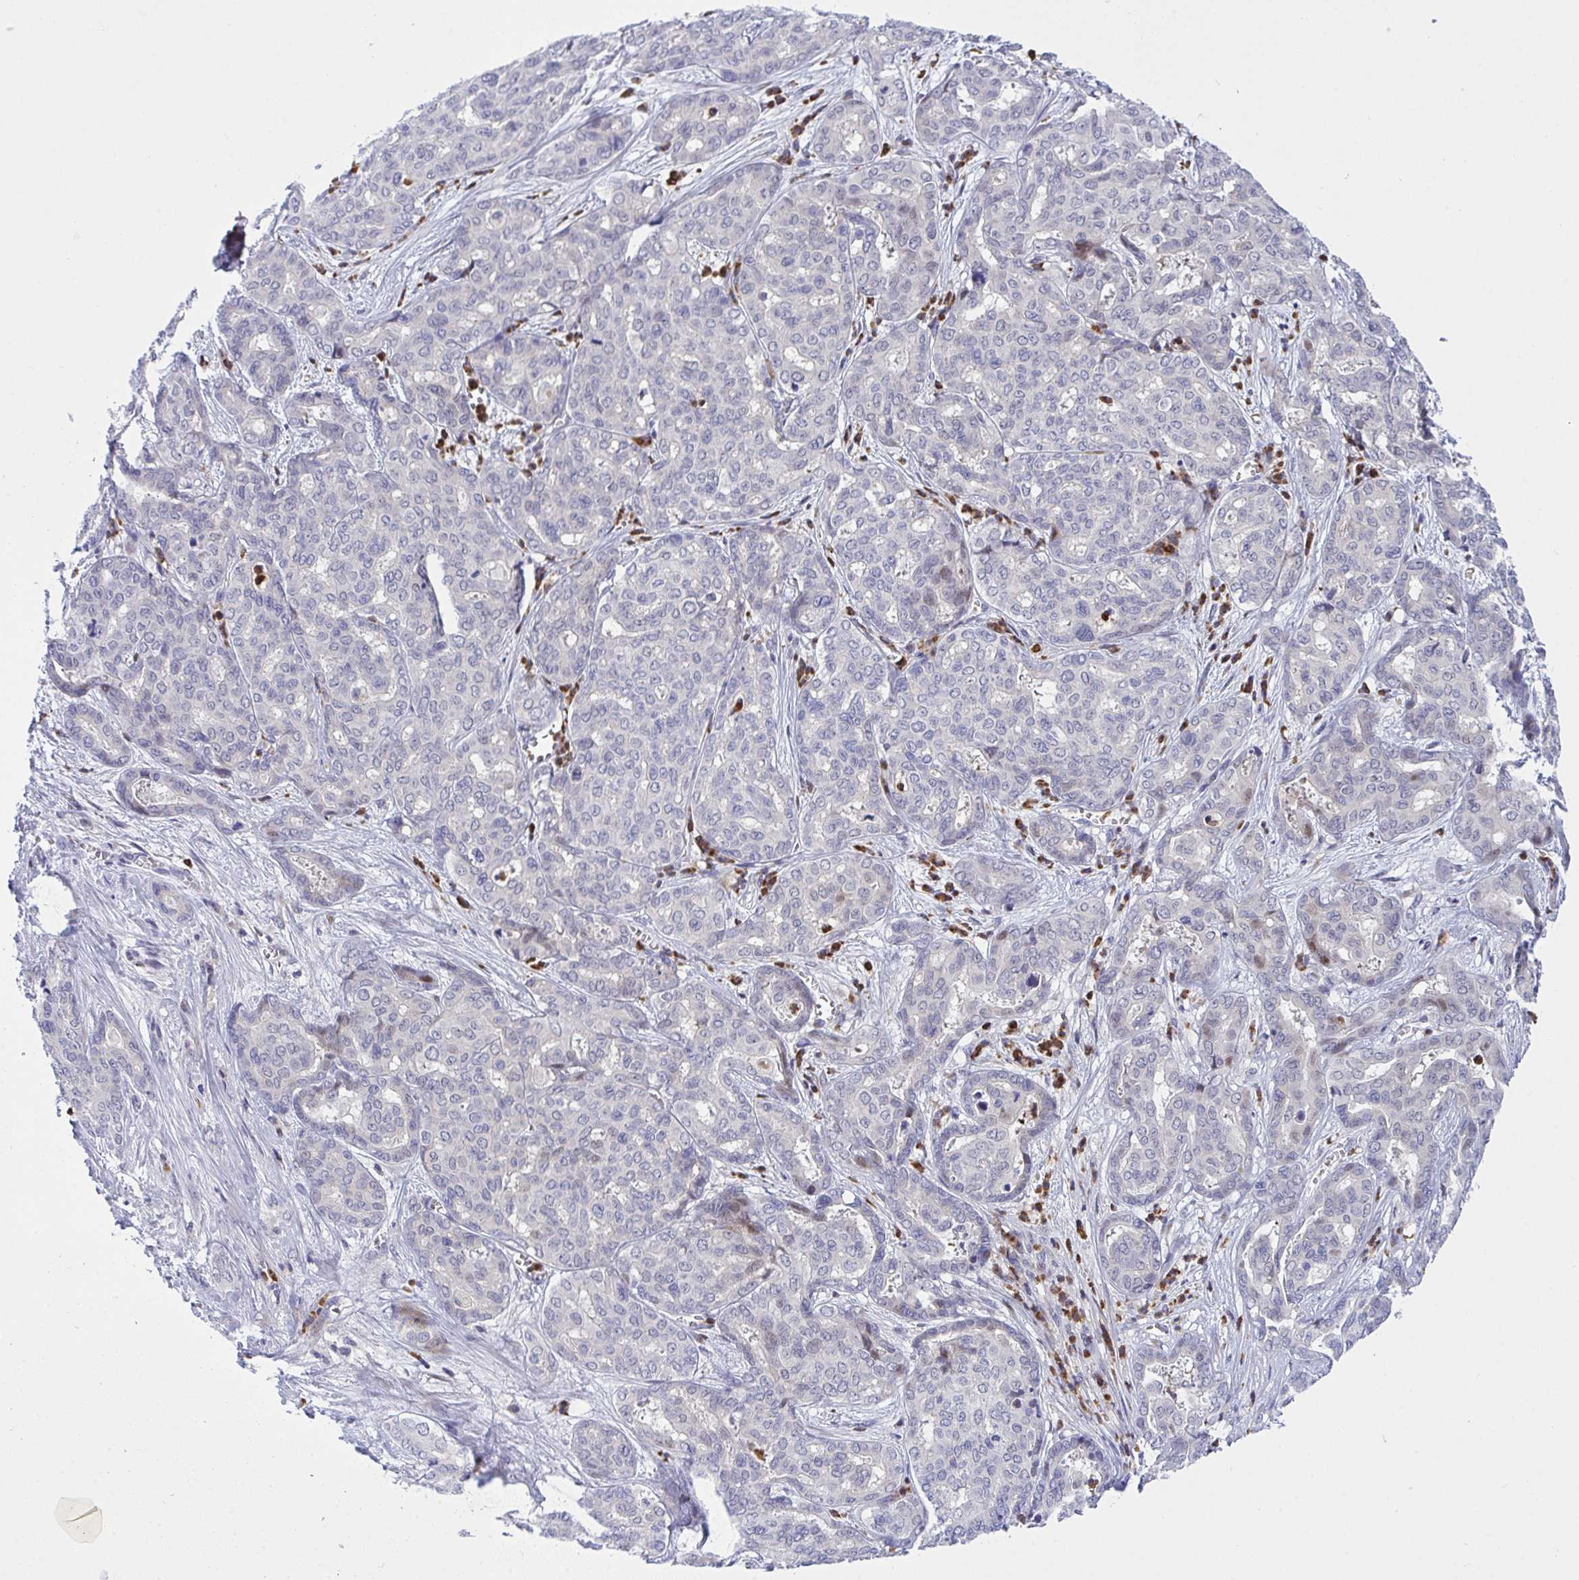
{"staining": {"intensity": "negative", "quantity": "none", "location": "none"}, "tissue": "liver cancer", "cell_type": "Tumor cells", "image_type": "cancer", "snomed": [{"axis": "morphology", "description": "Cholangiocarcinoma"}, {"axis": "topography", "description": "Liver"}], "caption": "High power microscopy histopathology image of an IHC micrograph of cholangiocarcinoma (liver), revealing no significant staining in tumor cells.", "gene": "ZNF554", "patient": {"sex": "female", "age": 64}}